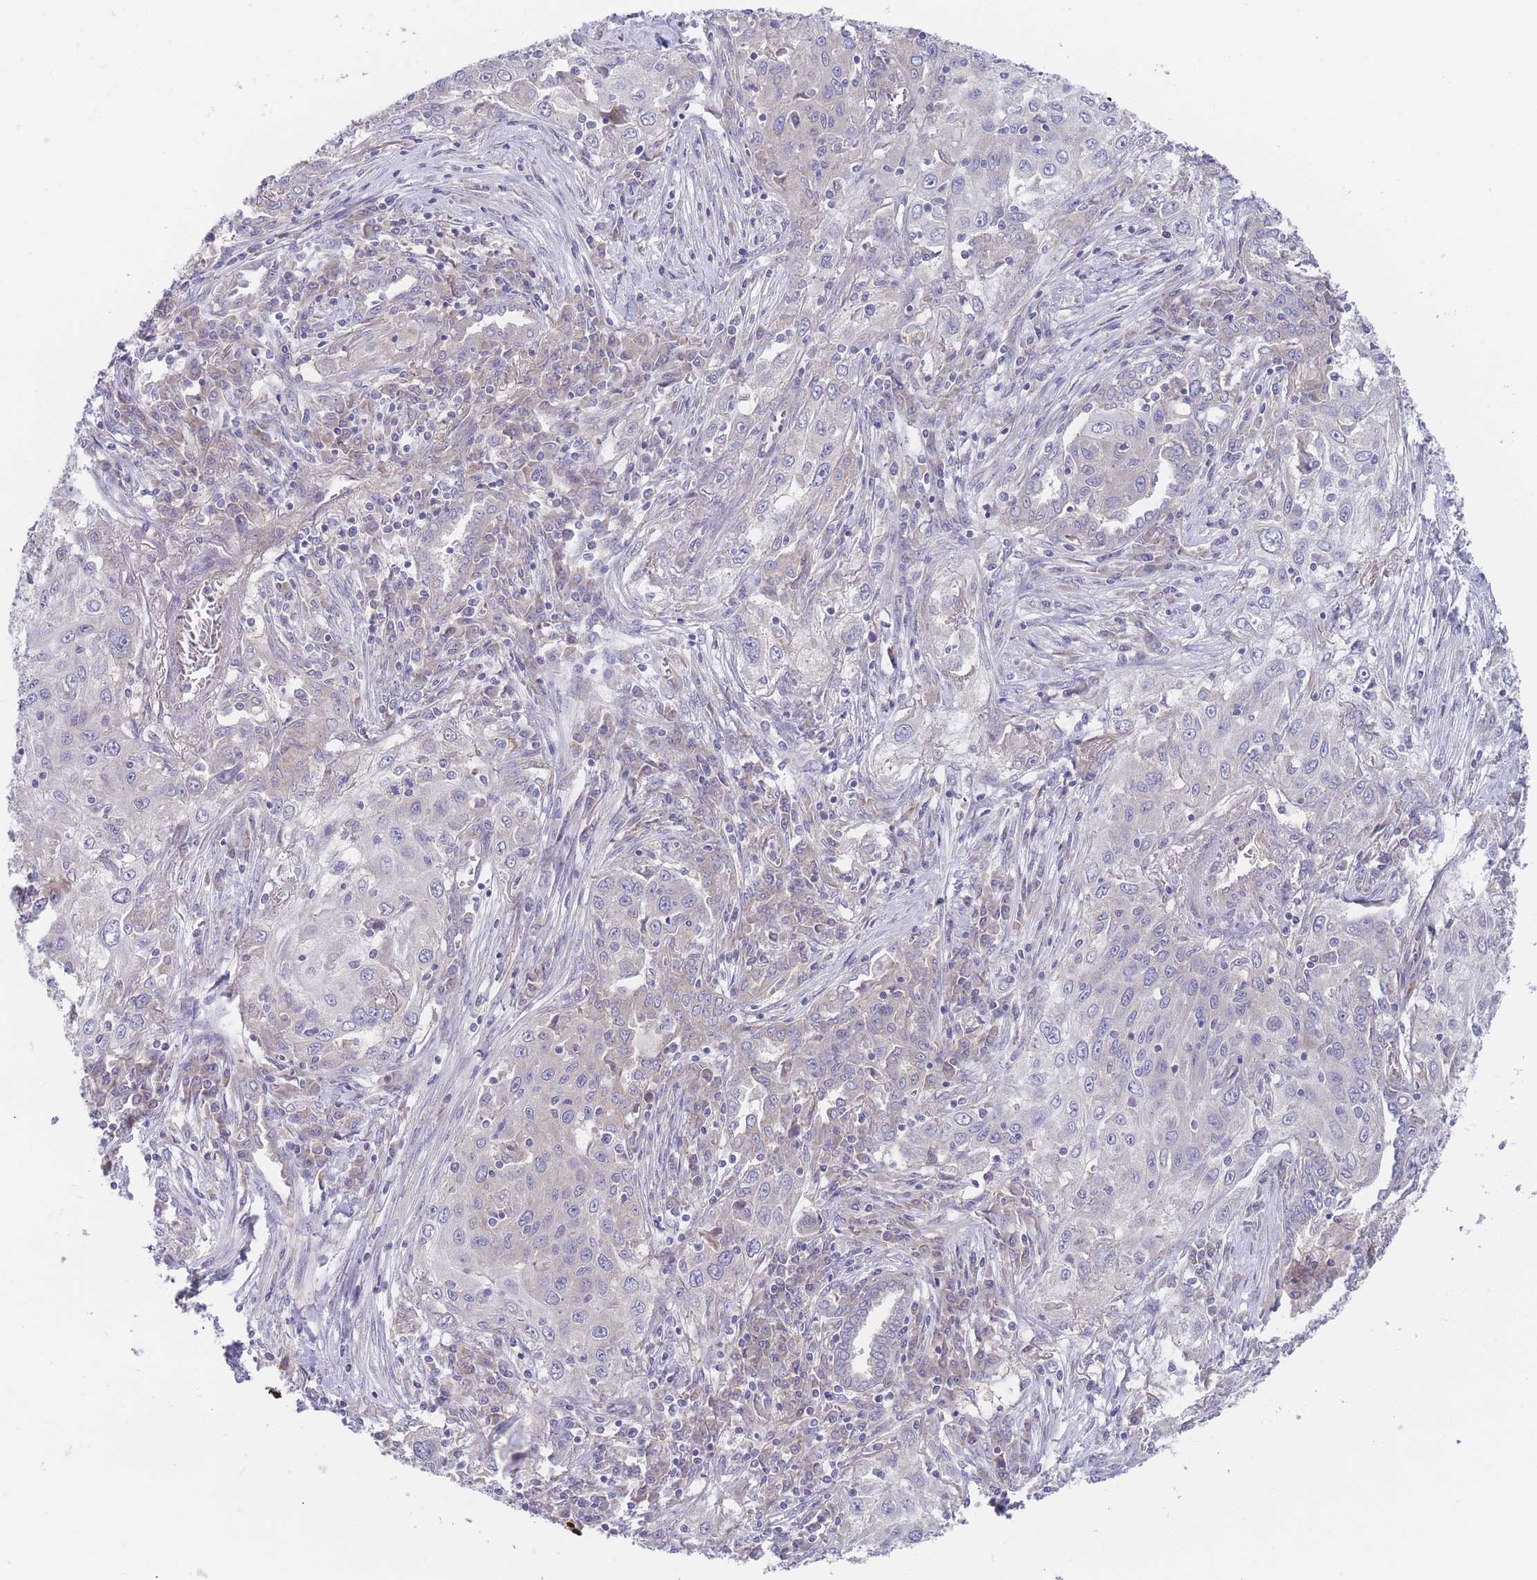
{"staining": {"intensity": "negative", "quantity": "none", "location": "none"}, "tissue": "lung cancer", "cell_type": "Tumor cells", "image_type": "cancer", "snomed": [{"axis": "morphology", "description": "Squamous cell carcinoma, NOS"}, {"axis": "topography", "description": "Lung"}], "caption": "A histopathology image of lung squamous cell carcinoma stained for a protein shows no brown staining in tumor cells. (DAB immunohistochemistry (IHC) visualized using brightfield microscopy, high magnification).", "gene": "ZNF281", "patient": {"sex": "female", "age": 69}}